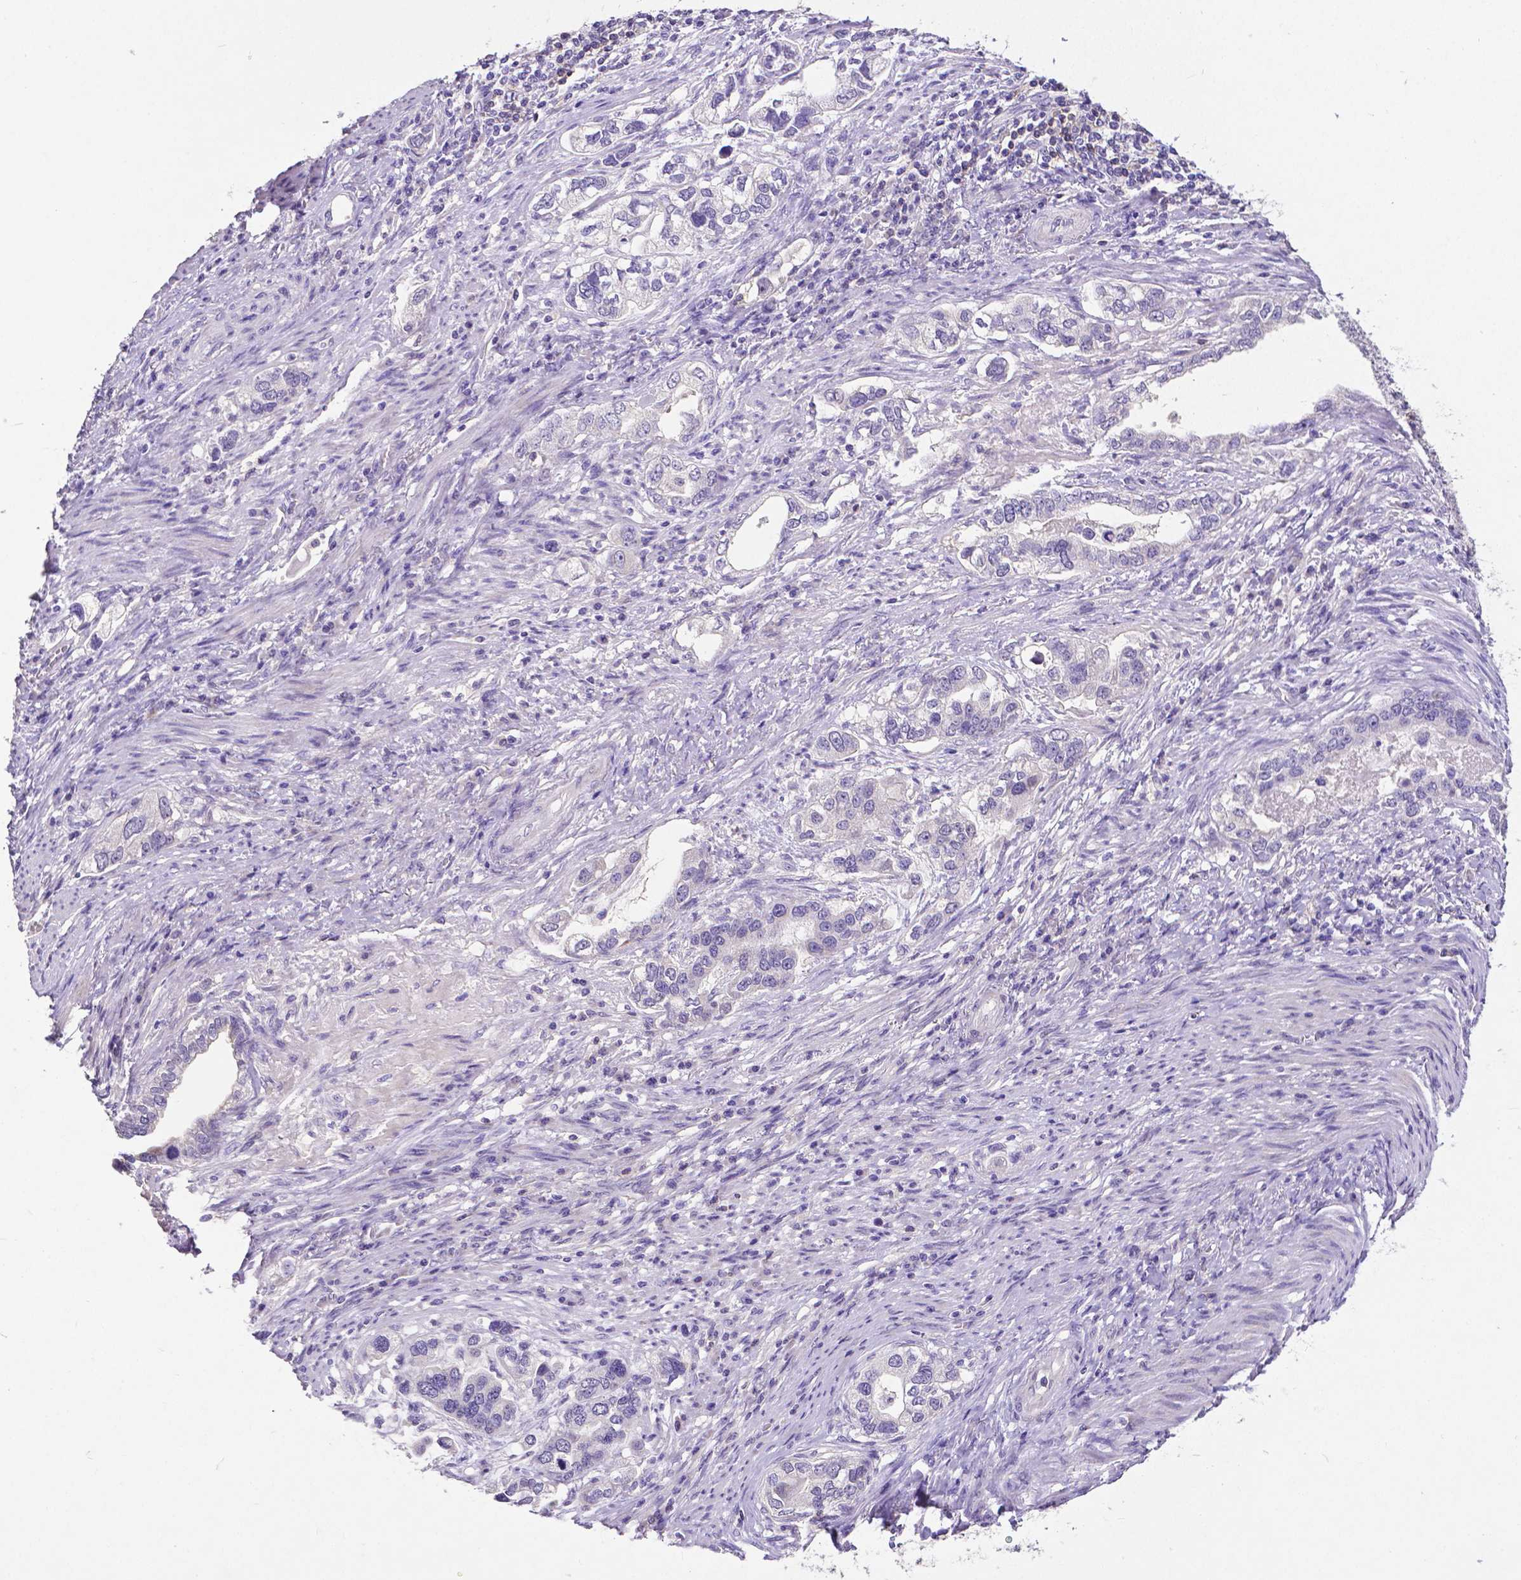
{"staining": {"intensity": "negative", "quantity": "none", "location": "none"}, "tissue": "stomach cancer", "cell_type": "Tumor cells", "image_type": "cancer", "snomed": [{"axis": "morphology", "description": "Adenocarcinoma, NOS"}, {"axis": "topography", "description": "Stomach, lower"}], "caption": "Stomach cancer (adenocarcinoma) was stained to show a protein in brown. There is no significant expression in tumor cells.", "gene": "CD4", "patient": {"sex": "female", "age": 93}}